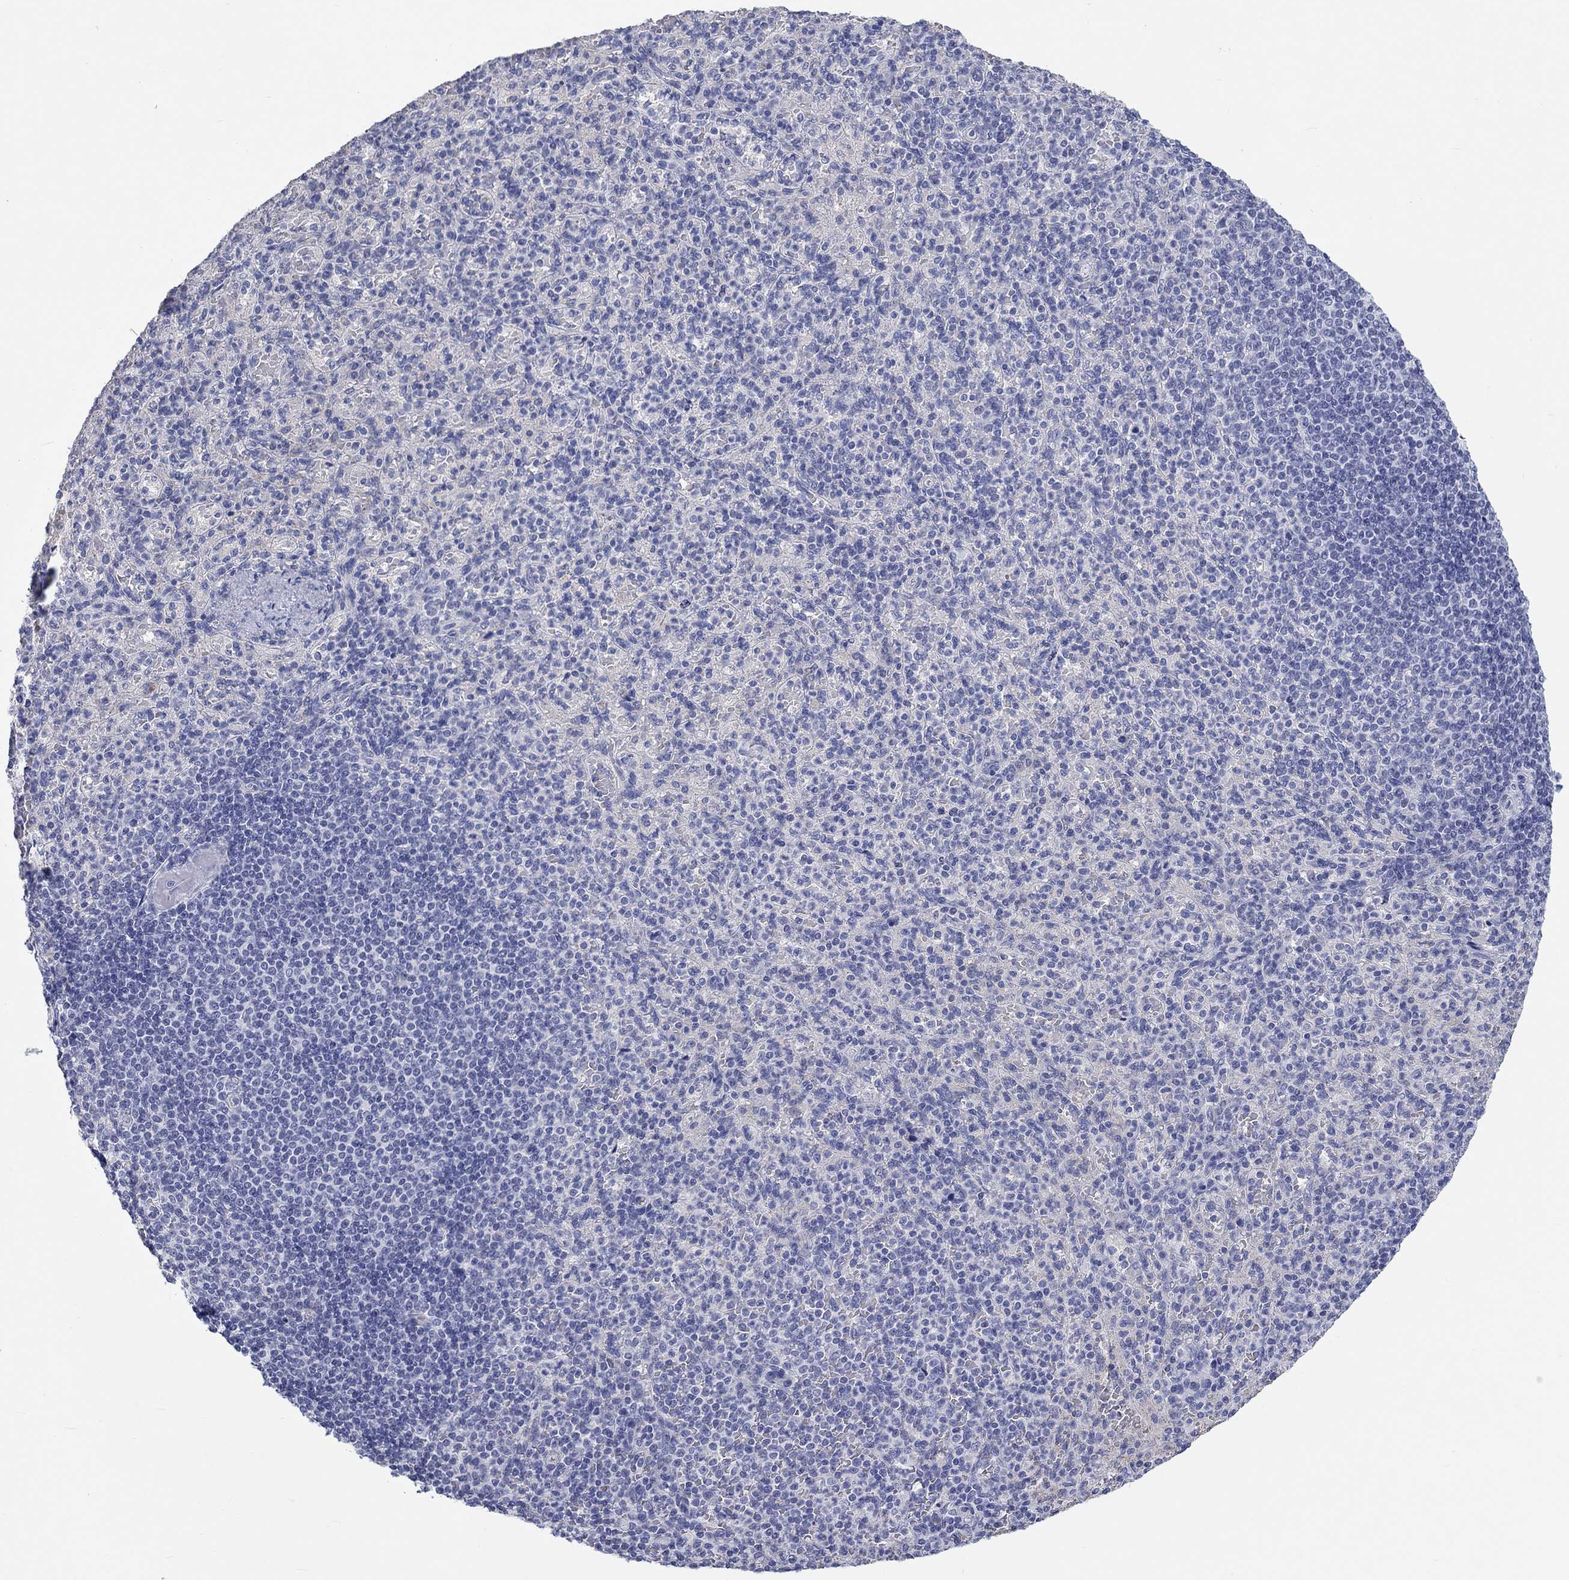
{"staining": {"intensity": "negative", "quantity": "none", "location": "none"}, "tissue": "spleen", "cell_type": "Cells in red pulp", "image_type": "normal", "snomed": [{"axis": "morphology", "description": "Normal tissue, NOS"}, {"axis": "topography", "description": "Spleen"}], "caption": "Immunohistochemical staining of normal human spleen reveals no significant staining in cells in red pulp.", "gene": "LRRC4C", "patient": {"sex": "female", "age": 74}}